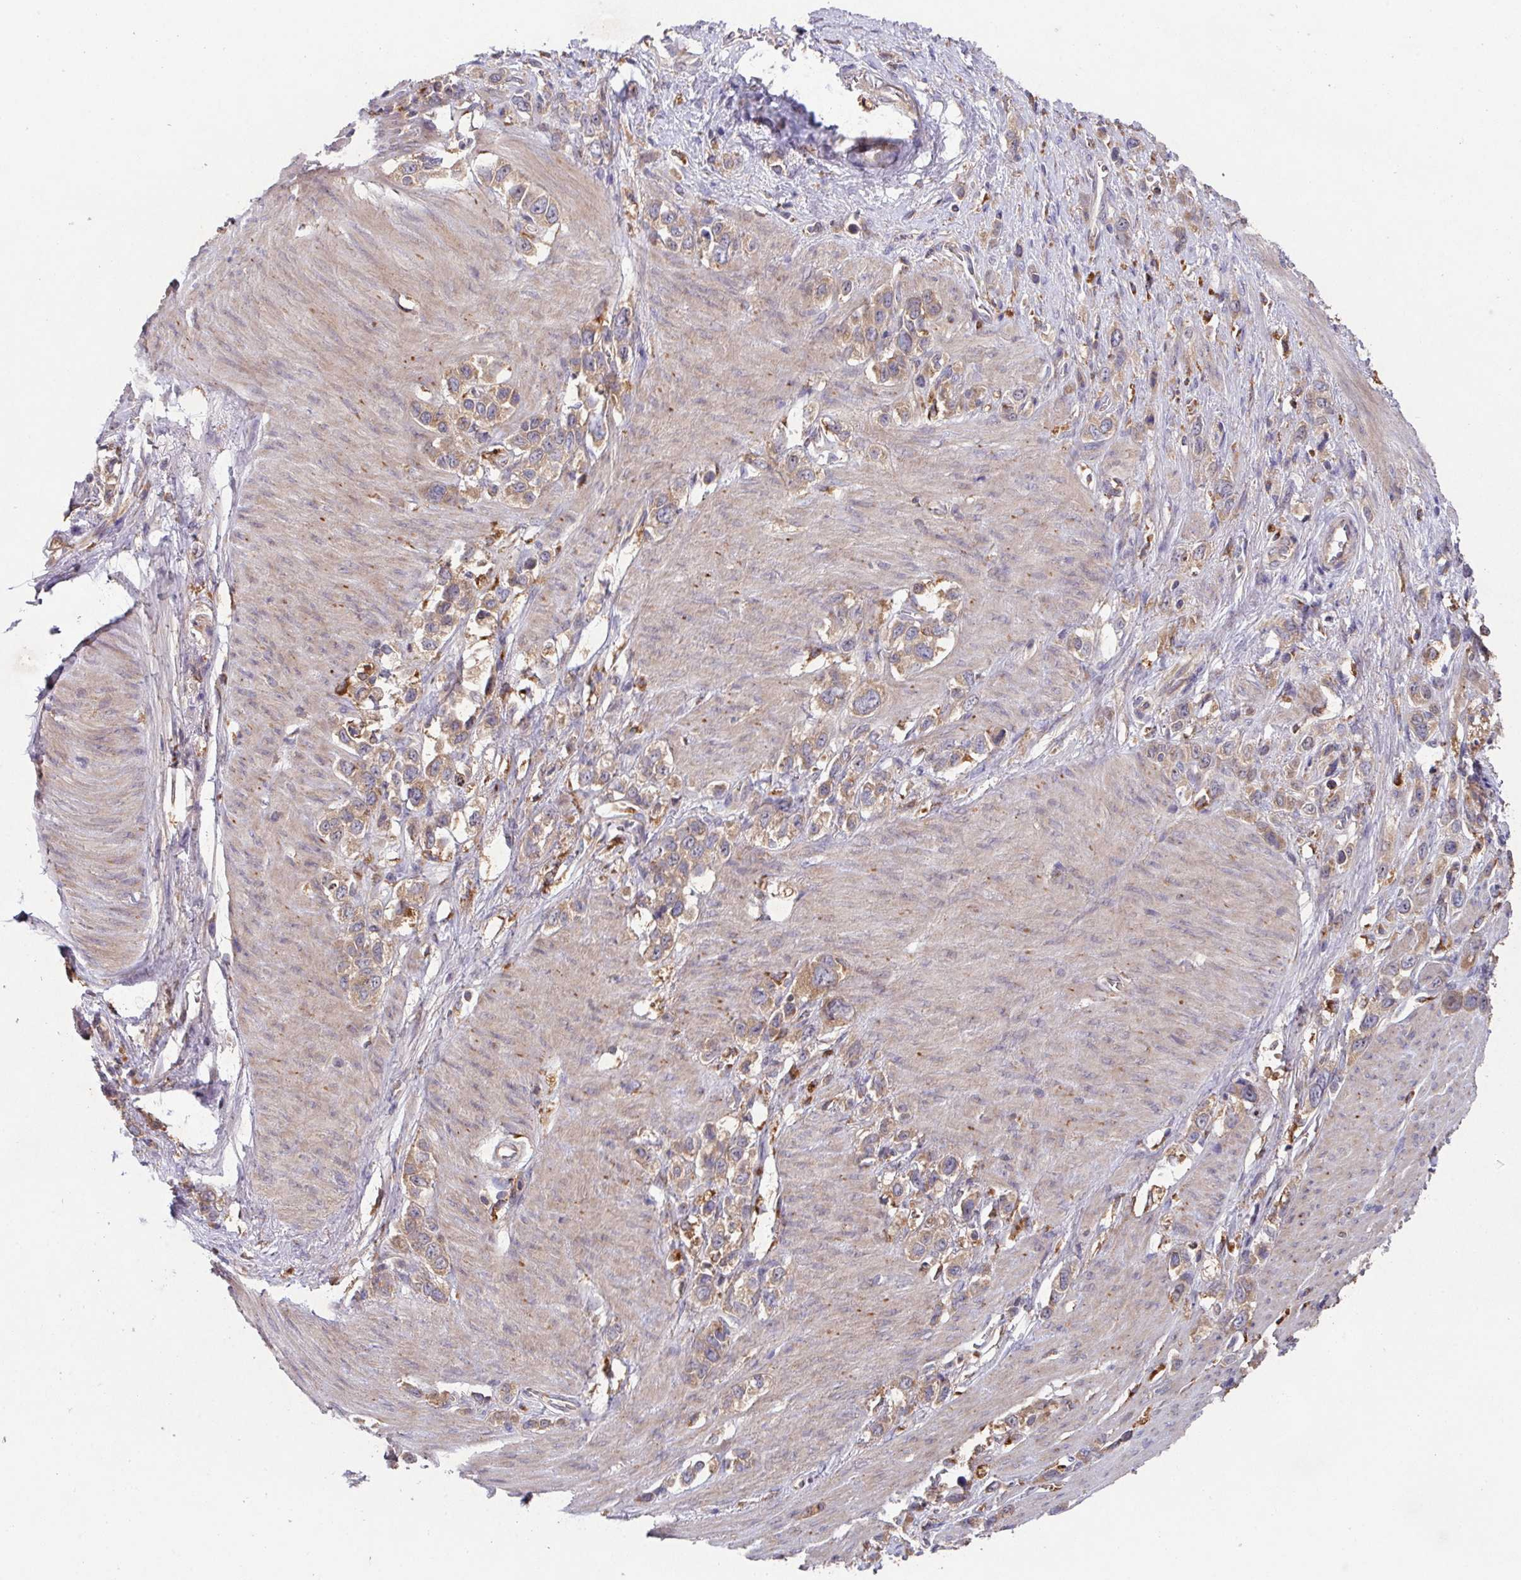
{"staining": {"intensity": "moderate", "quantity": ">75%", "location": "cytoplasmic/membranous"}, "tissue": "stomach cancer", "cell_type": "Tumor cells", "image_type": "cancer", "snomed": [{"axis": "morphology", "description": "Adenocarcinoma, NOS"}, {"axis": "topography", "description": "Stomach"}], "caption": "IHC staining of stomach cancer, which displays medium levels of moderate cytoplasmic/membranous staining in approximately >75% of tumor cells indicating moderate cytoplasmic/membranous protein expression. The staining was performed using DAB (brown) for protein detection and nuclei were counterstained in hematoxylin (blue).", "gene": "TRIM14", "patient": {"sex": "female", "age": 65}}